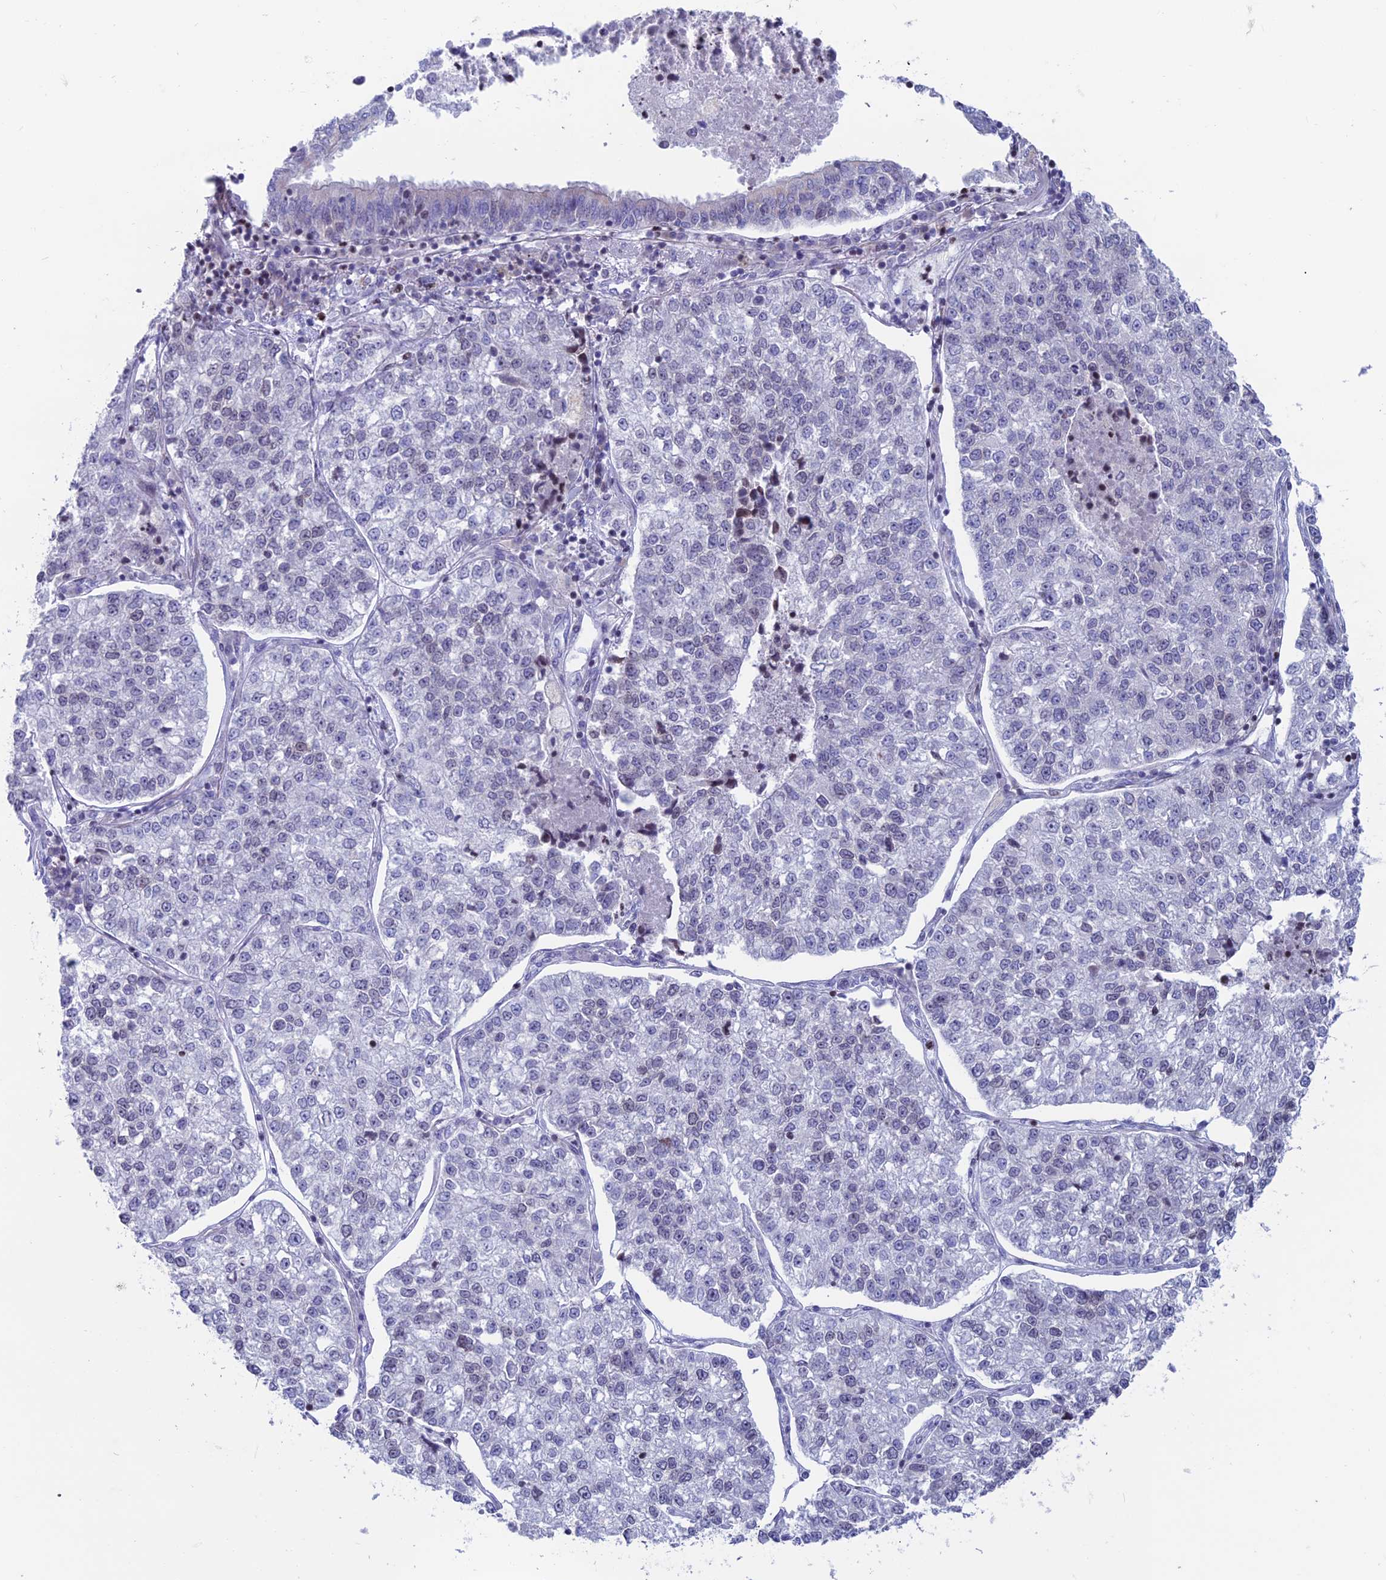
{"staining": {"intensity": "negative", "quantity": "none", "location": "none"}, "tissue": "lung cancer", "cell_type": "Tumor cells", "image_type": "cancer", "snomed": [{"axis": "morphology", "description": "Adenocarcinoma, NOS"}, {"axis": "topography", "description": "Lung"}], "caption": "Tumor cells are negative for brown protein staining in lung cancer.", "gene": "CERS6", "patient": {"sex": "male", "age": 49}}